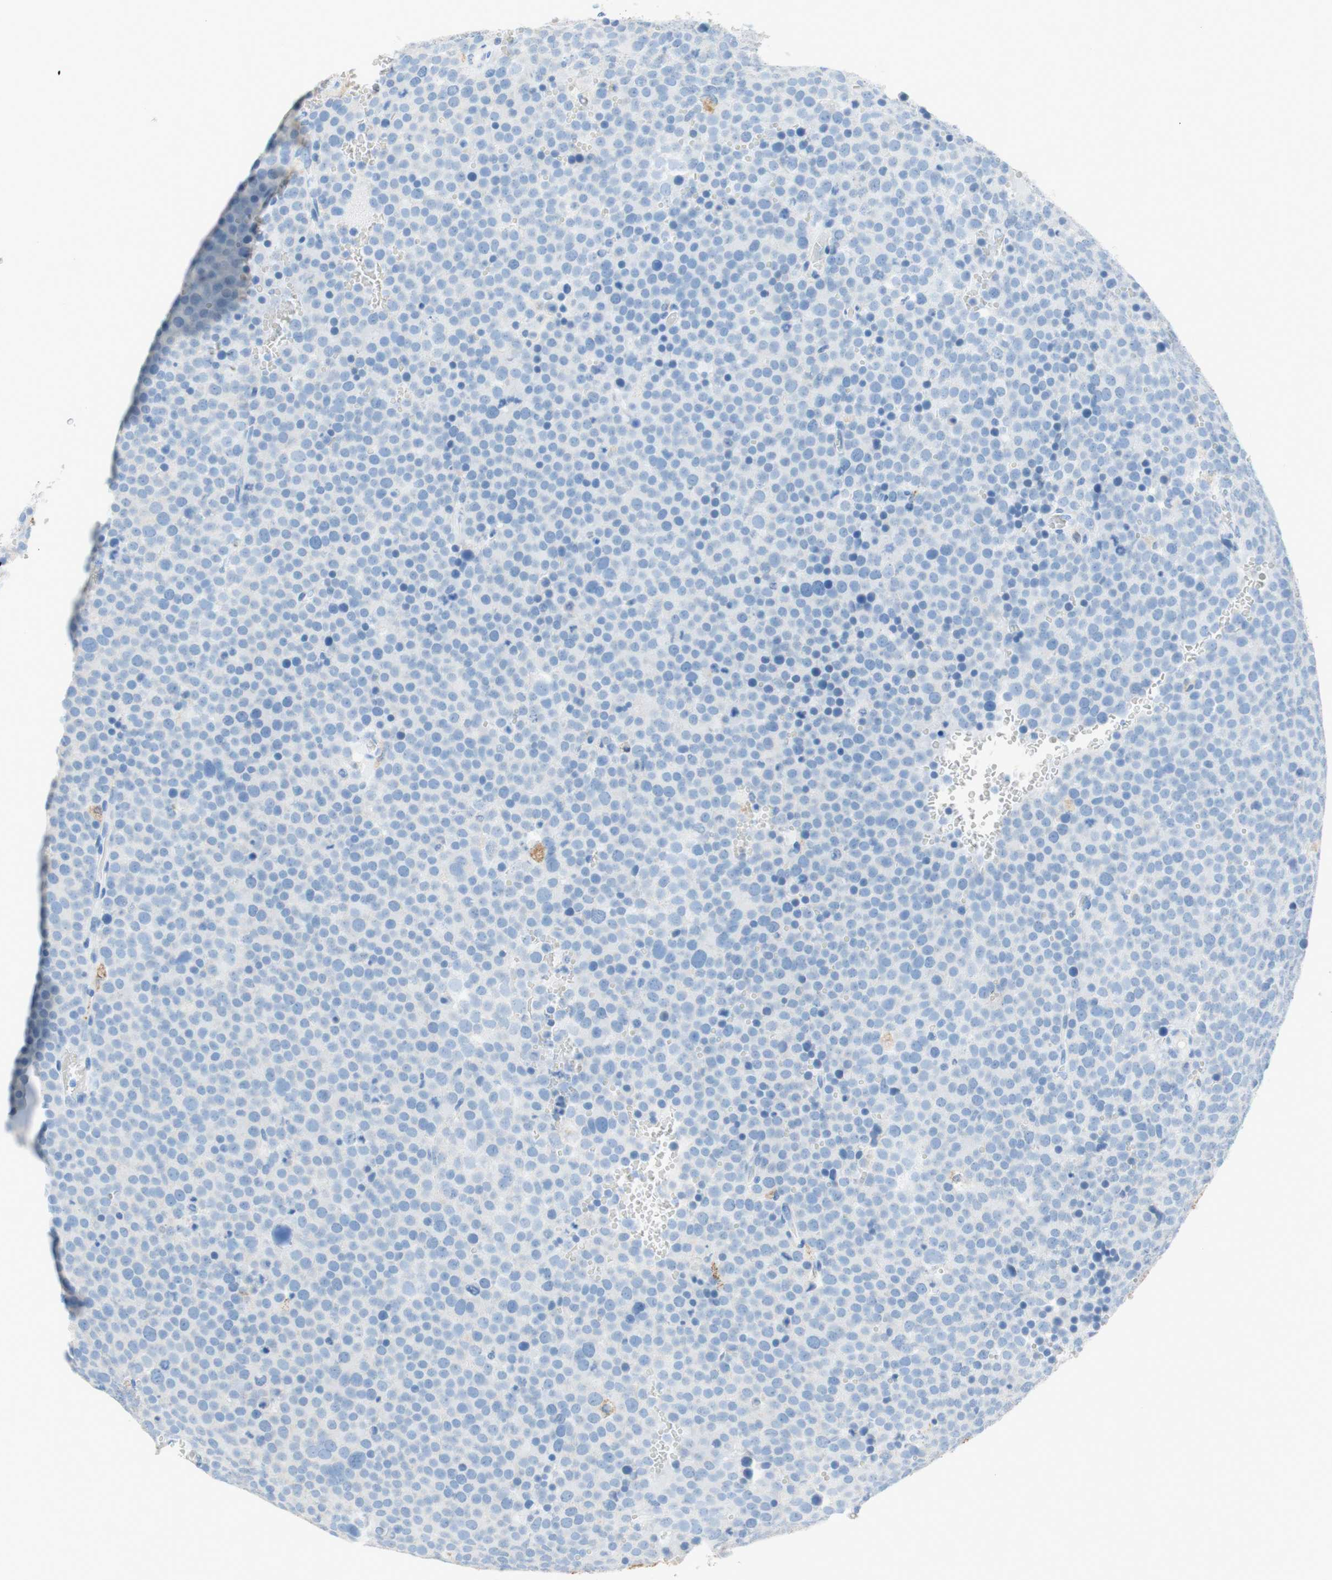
{"staining": {"intensity": "negative", "quantity": "none", "location": "none"}, "tissue": "testis cancer", "cell_type": "Tumor cells", "image_type": "cancer", "snomed": [{"axis": "morphology", "description": "Seminoma, NOS"}, {"axis": "topography", "description": "Testis"}], "caption": "DAB (3,3'-diaminobenzidine) immunohistochemical staining of testis cancer (seminoma) shows no significant expression in tumor cells.", "gene": "POLR2J3", "patient": {"sex": "male", "age": 71}}